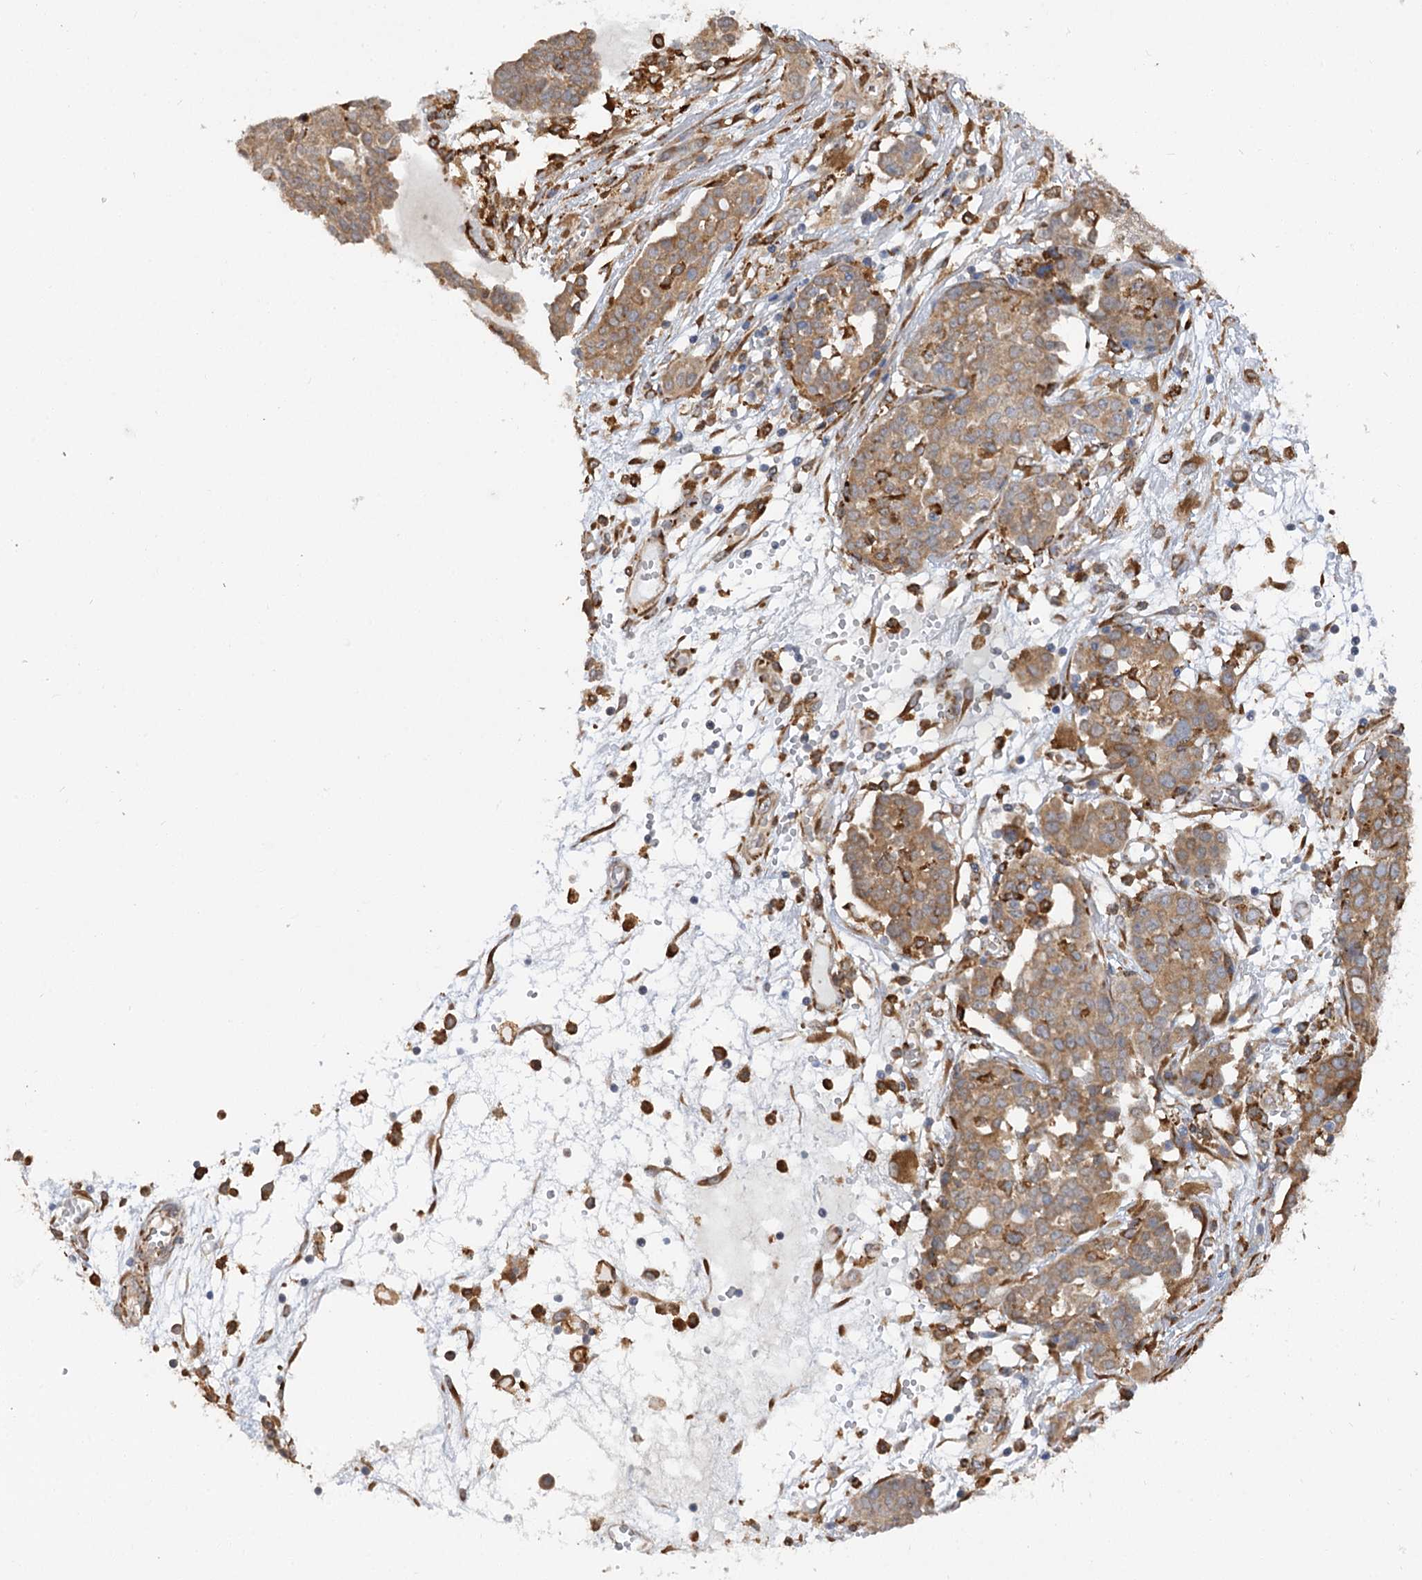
{"staining": {"intensity": "moderate", "quantity": ">75%", "location": "cytoplasmic/membranous"}, "tissue": "ovarian cancer", "cell_type": "Tumor cells", "image_type": "cancer", "snomed": [{"axis": "morphology", "description": "Cystadenocarcinoma, serous, NOS"}, {"axis": "topography", "description": "Soft tissue"}, {"axis": "topography", "description": "Ovary"}], "caption": "Immunohistochemical staining of serous cystadenocarcinoma (ovarian) reveals medium levels of moderate cytoplasmic/membranous positivity in about >75% of tumor cells.", "gene": "PPIP5K2", "patient": {"sex": "female", "age": 57}}